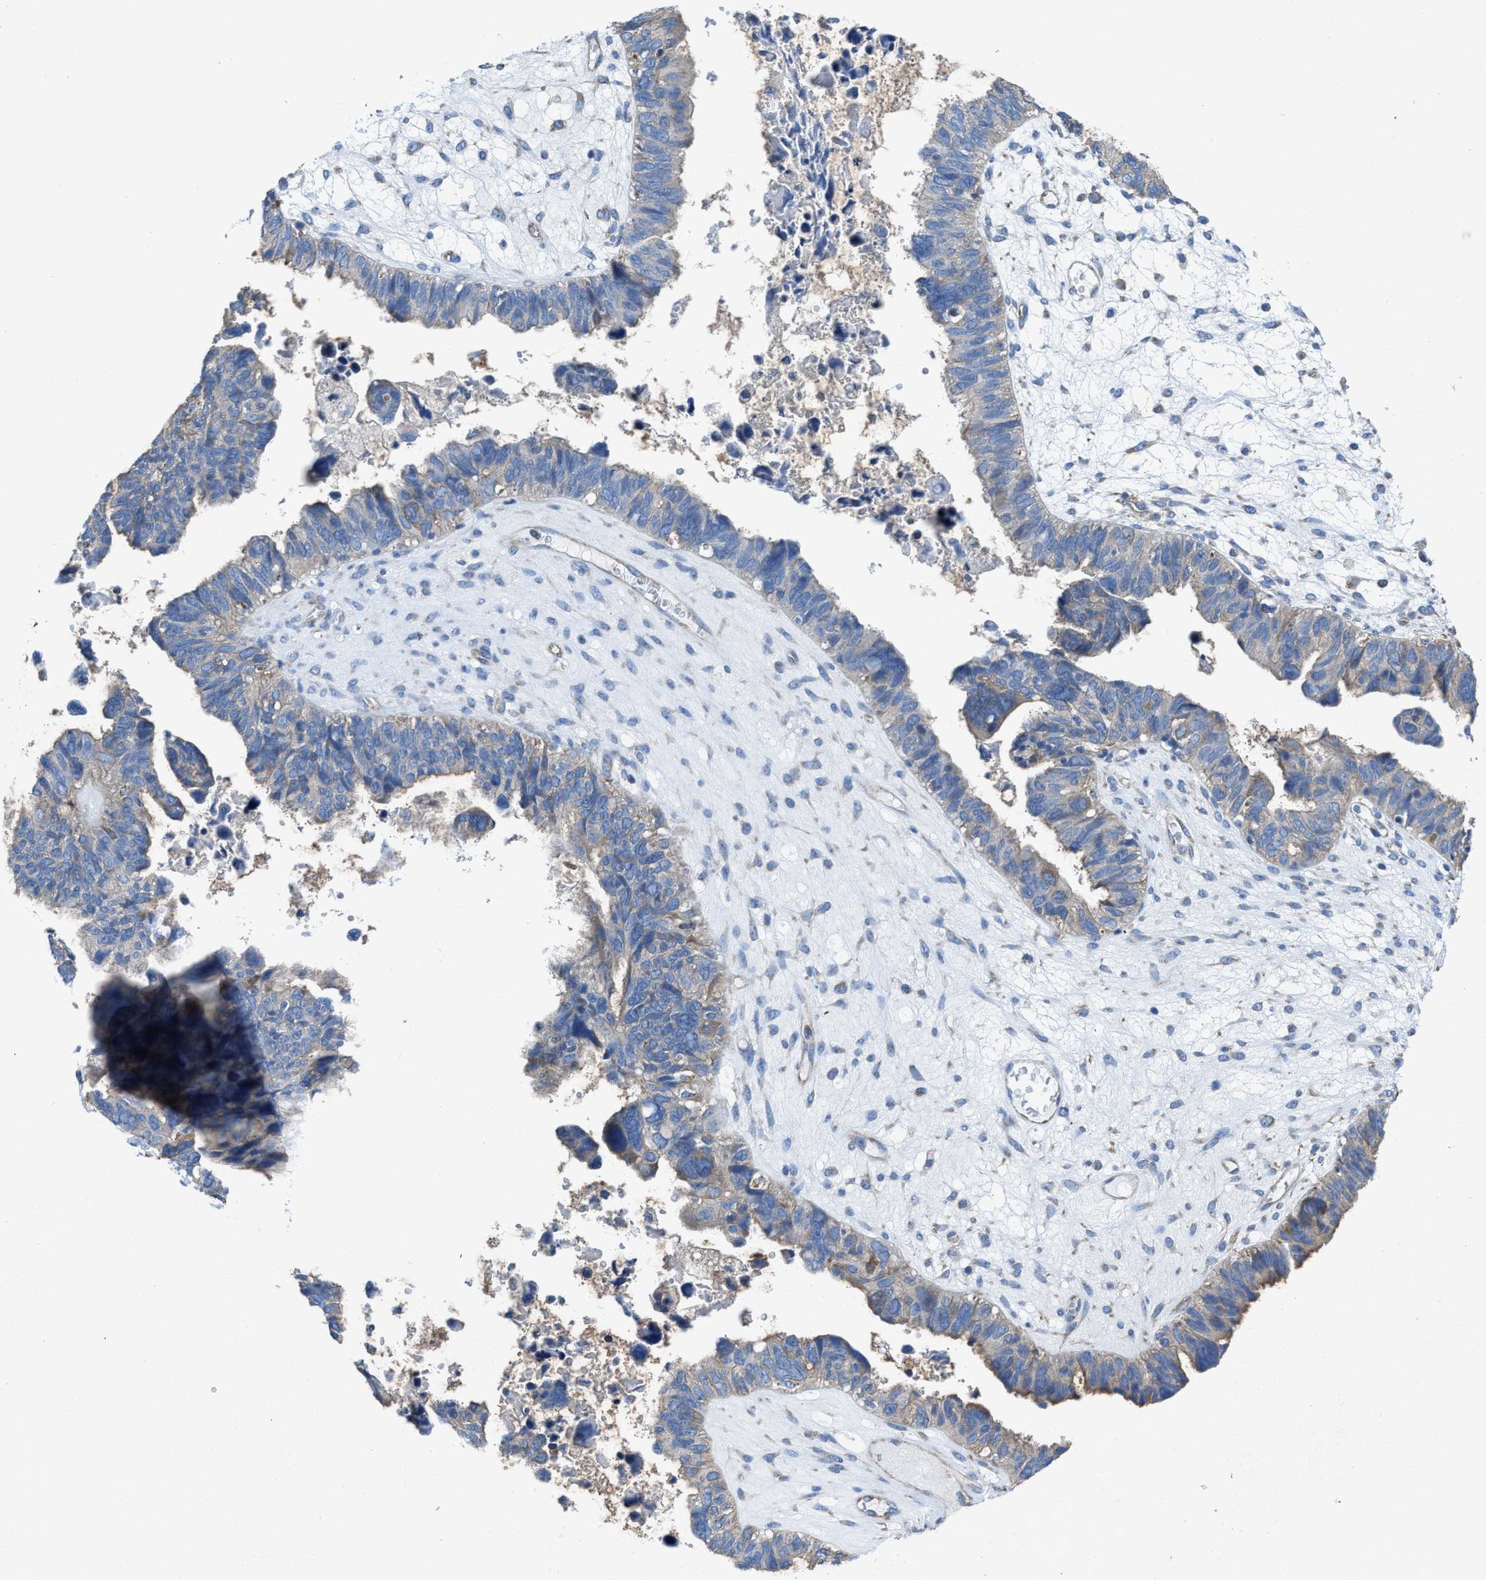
{"staining": {"intensity": "weak", "quantity": "<25%", "location": "cytoplasmic/membranous"}, "tissue": "ovarian cancer", "cell_type": "Tumor cells", "image_type": "cancer", "snomed": [{"axis": "morphology", "description": "Cystadenocarcinoma, serous, NOS"}, {"axis": "topography", "description": "Ovary"}], "caption": "Tumor cells are negative for protein expression in human ovarian cancer.", "gene": "DOLPP1", "patient": {"sex": "female", "age": 79}}